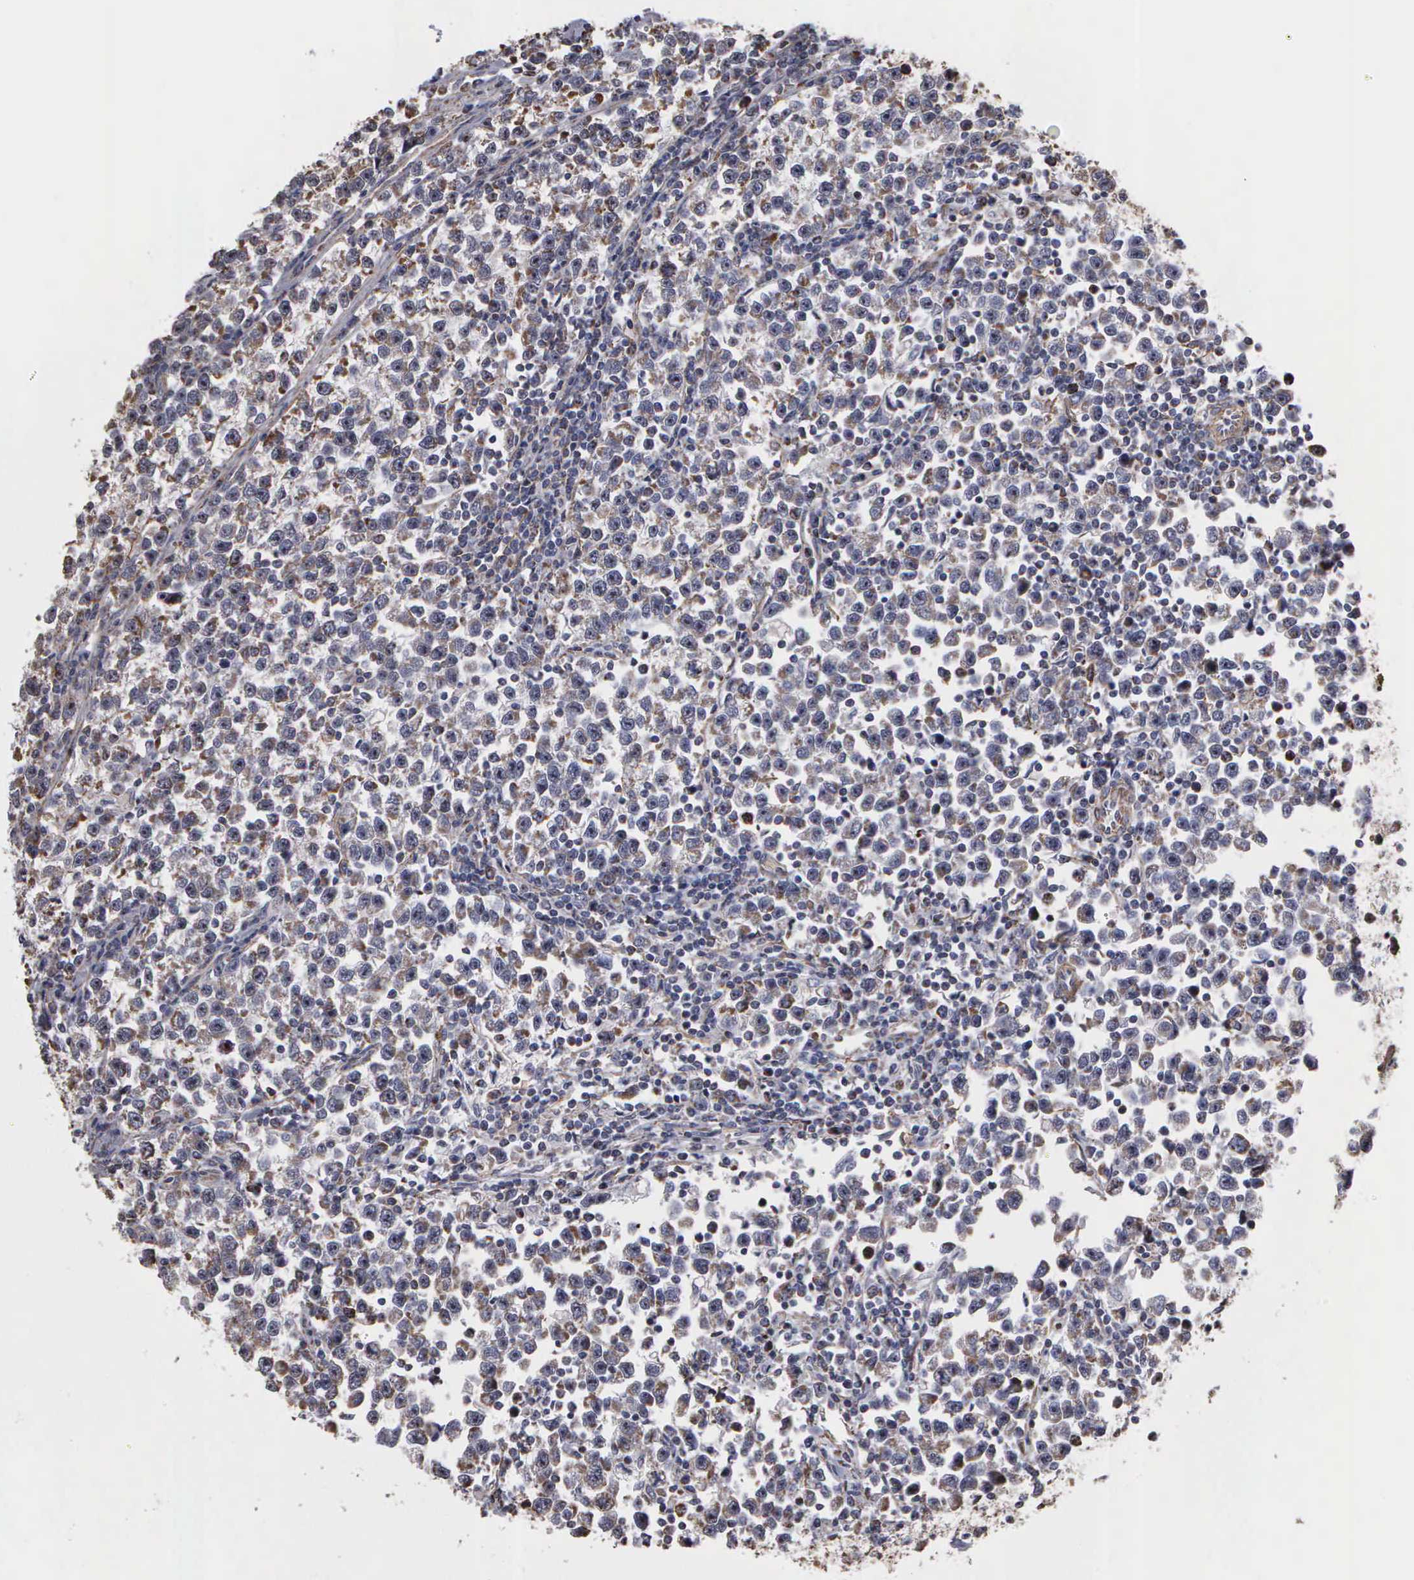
{"staining": {"intensity": "weak", "quantity": "25%-75%", "location": "cytoplasmic/membranous"}, "tissue": "testis cancer", "cell_type": "Tumor cells", "image_type": "cancer", "snomed": [{"axis": "morphology", "description": "Seminoma, NOS"}, {"axis": "topography", "description": "Testis"}], "caption": "This image demonstrates immunohistochemistry staining of testis cancer, with low weak cytoplasmic/membranous staining in approximately 25%-75% of tumor cells.", "gene": "NGDN", "patient": {"sex": "male", "age": 43}}